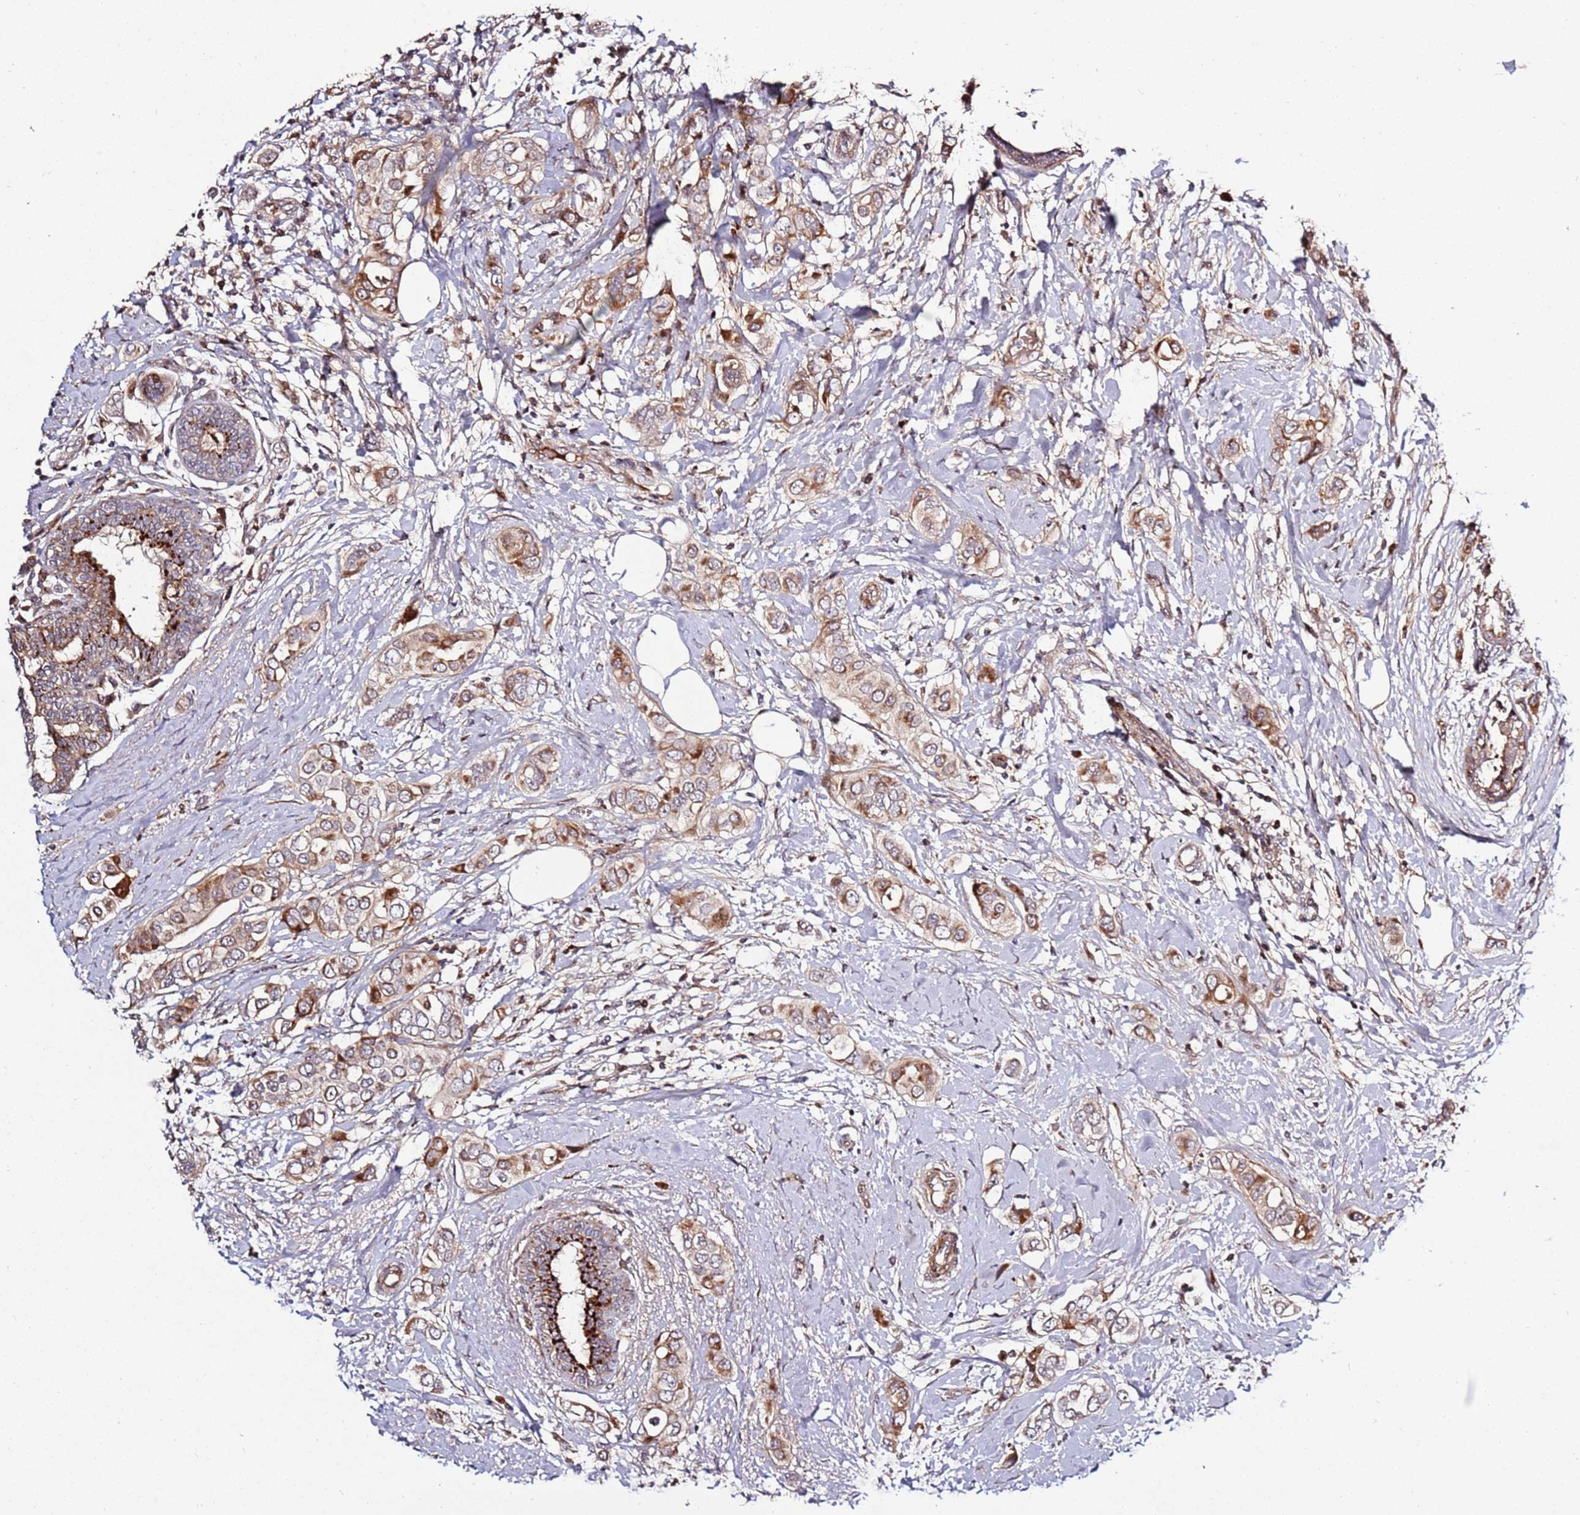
{"staining": {"intensity": "moderate", "quantity": ">75%", "location": "cytoplasmic/membranous"}, "tissue": "breast cancer", "cell_type": "Tumor cells", "image_type": "cancer", "snomed": [{"axis": "morphology", "description": "Lobular carcinoma"}, {"axis": "topography", "description": "Breast"}], "caption": "Tumor cells reveal medium levels of moderate cytoplasmic/membranous positivity in about >75% of cells in breast lobular carcinoma.", "gene": "RHBDL1", "patient": {"sex": "female", "age": 51}}